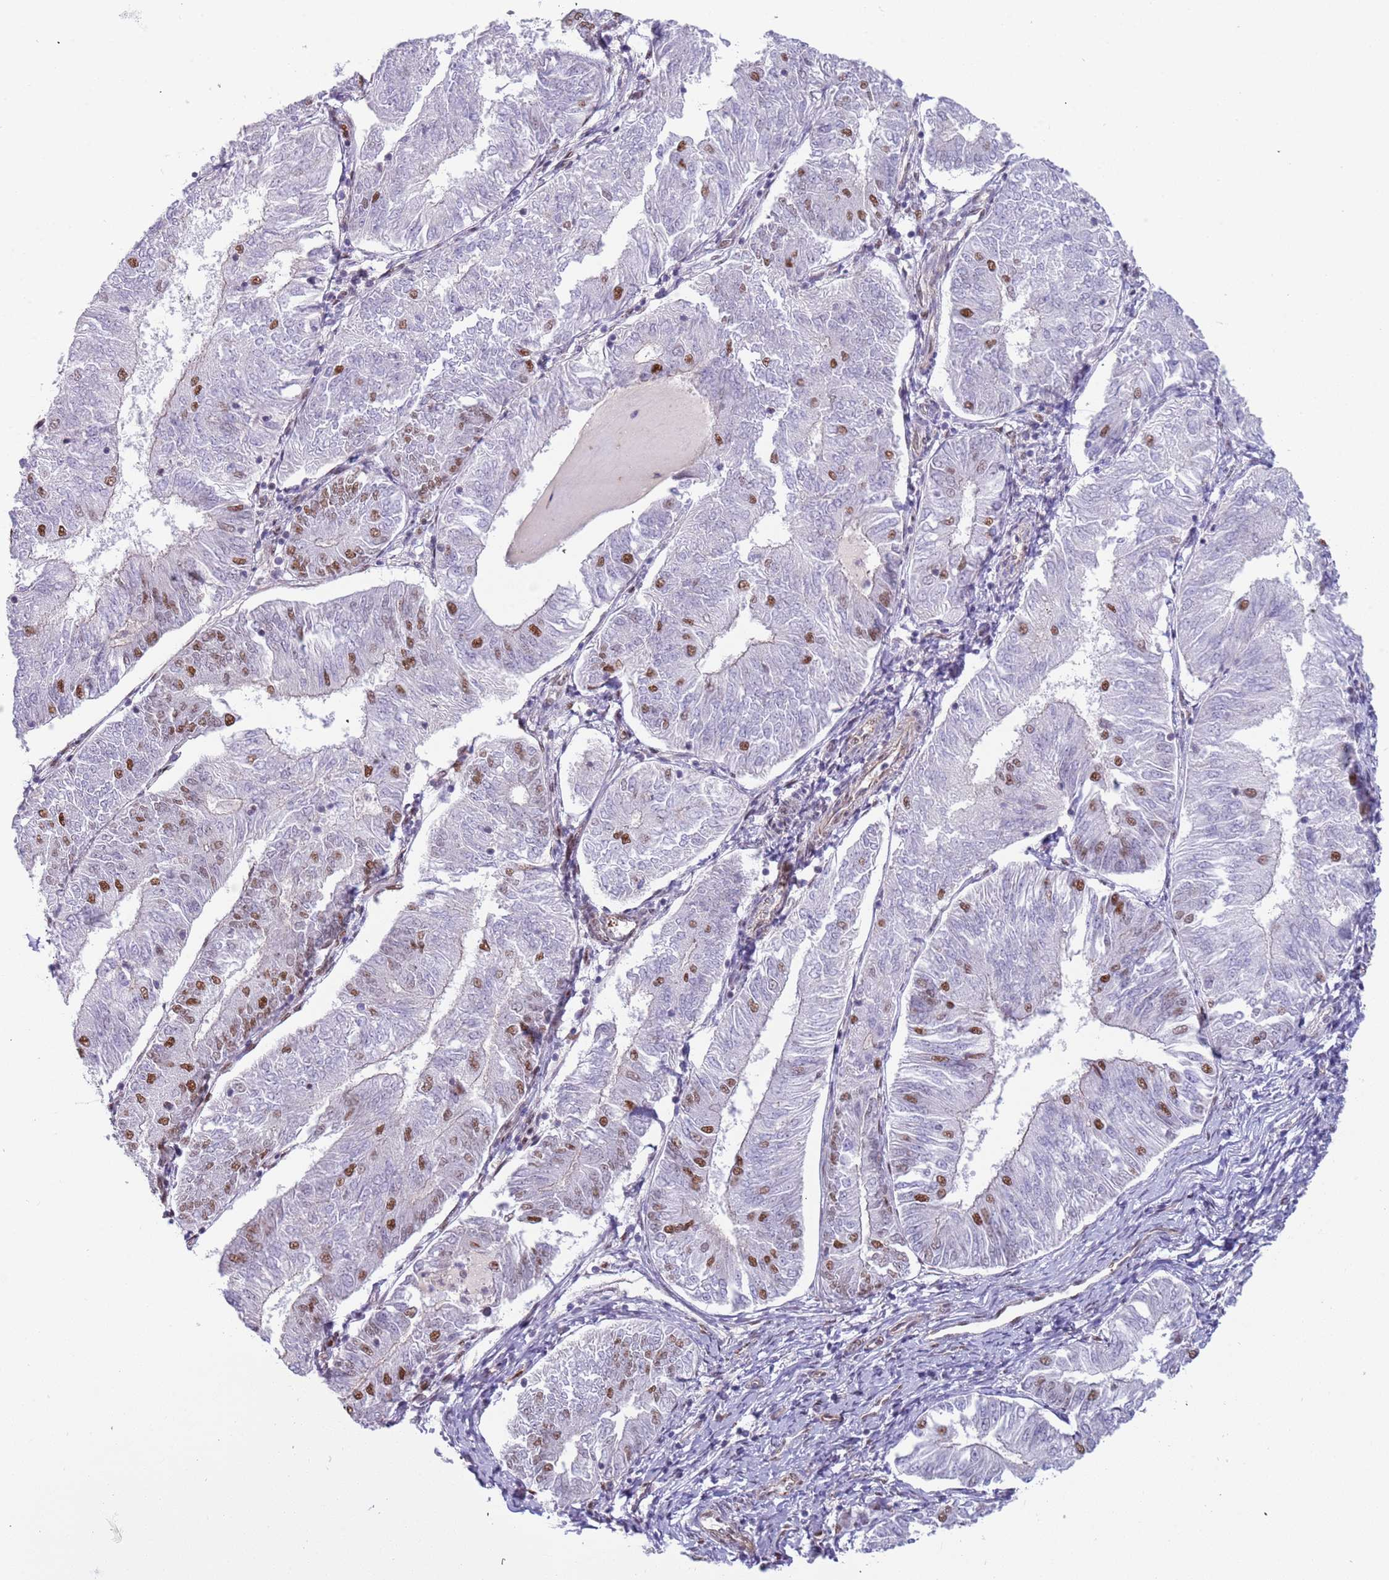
{"staining": {"intensity": "moderate", "quantity": "<25%", "location": "nuclear"}, "tissue": "endometrial cancer", "cell_type": "Tumor cells", "image_type": "cancer", "snomed": [{"axis": "morphology", "description": "Adenocarcinoma, NOS"}, {"axis": "topography", "description": "Endometrium"}], "caption": "Approximately <25% of tumor cells in human endometrial adenocarcinoma display moderate nuclear protein expression as visualized by brown immunohistochemical staining.", "gene": "LRMDA", "patient": {"sex": "female", "age": 58}}